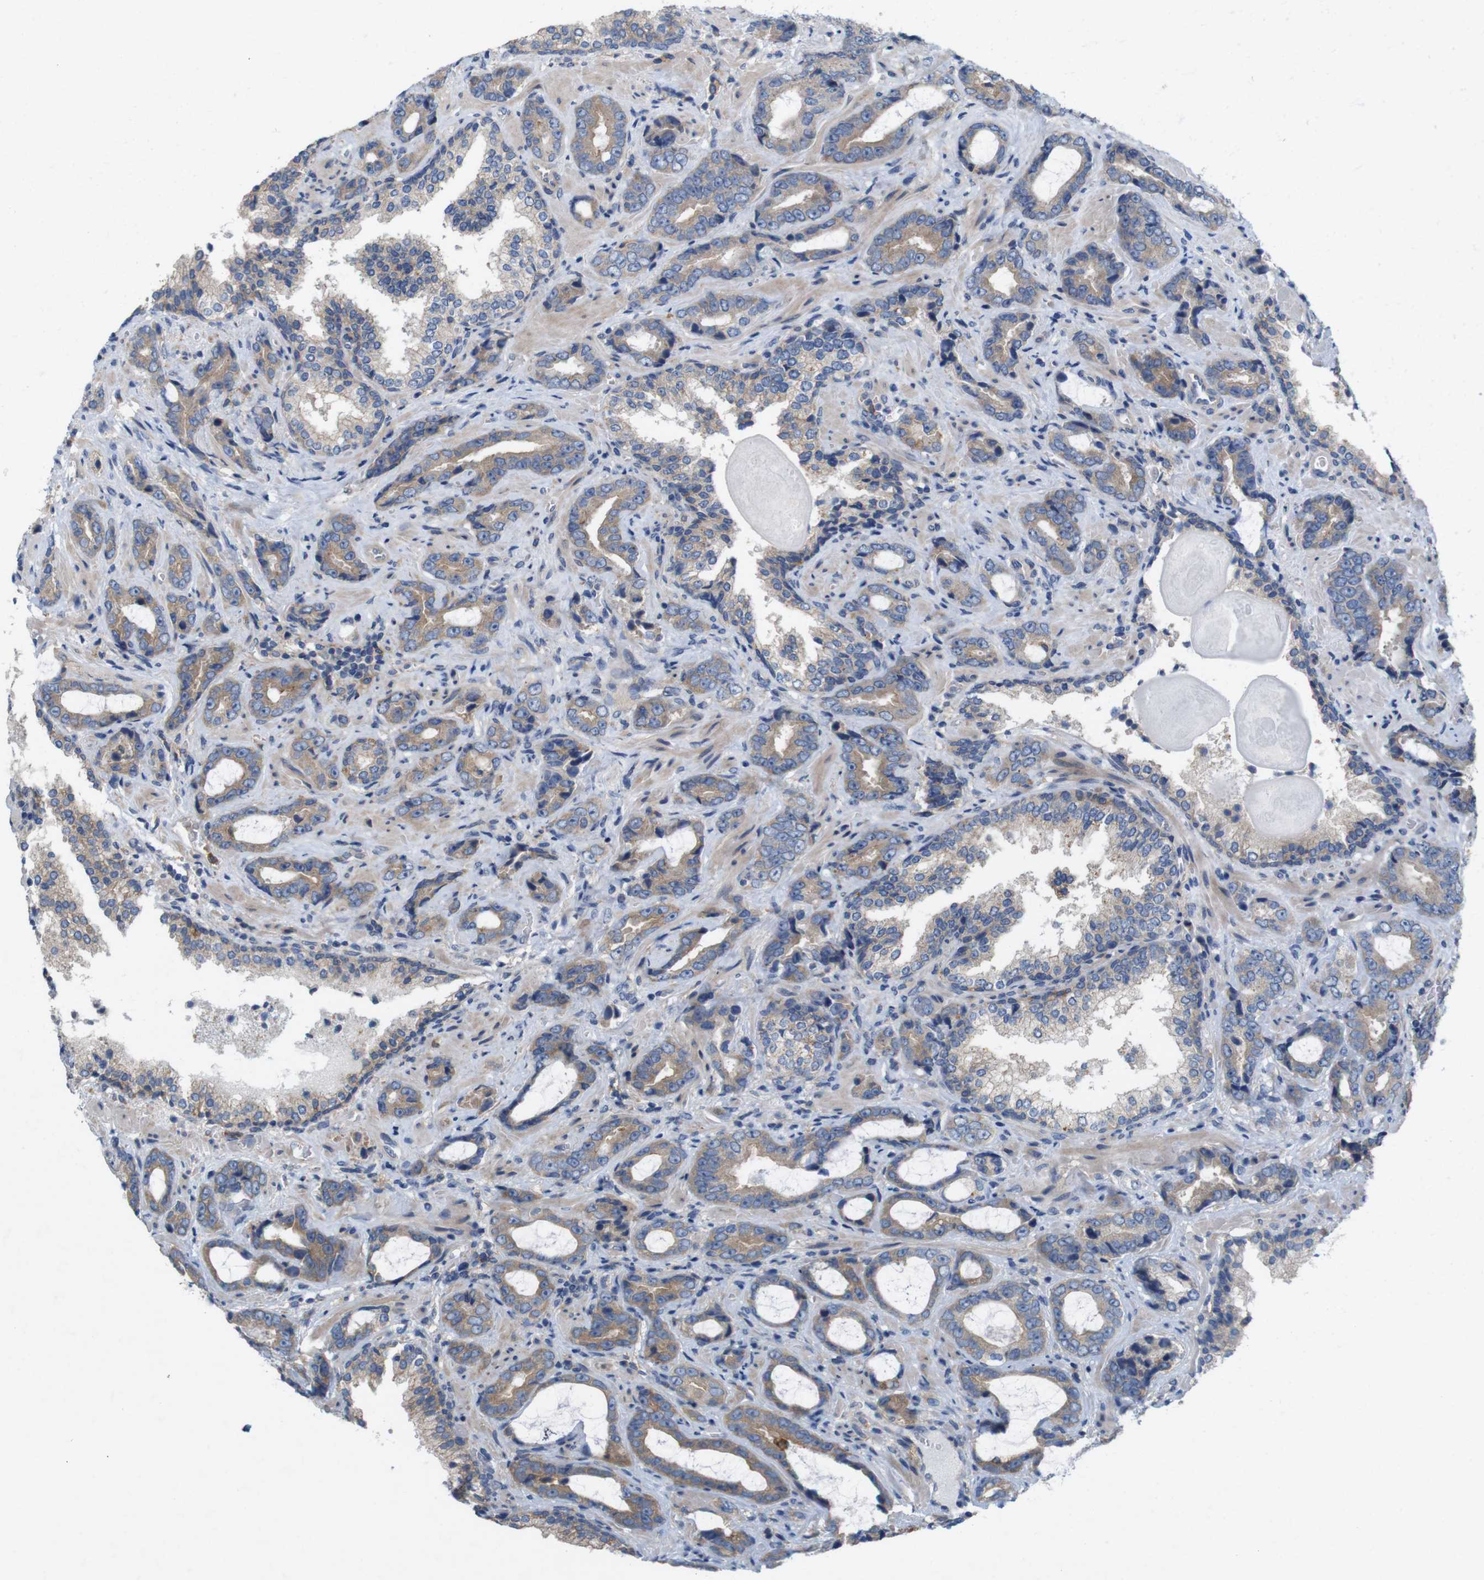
{"staining": {"intensity": "moderate", "quantity": ">75%", "location": "cytoplasmic/membranous"}, "tissue": "prostate cancer", "cell_type": "Tumor cells", "image_type": "cancer", "snomed": [{"axis": "morphology", "description": "Adenocarcinoma, Low grade"}, {"axis": "topography", "description": "Prostate"}], "caption": "Immunohistochemistry micrograph of human prostate cancer stained for a protein (brown), which shows medium levels of moderate cytoplasmic/membranous expression in approximately >75% of tumor cells.", "gene": "SIGLEC8", "patient": {"sex": "male", "age": 60}}